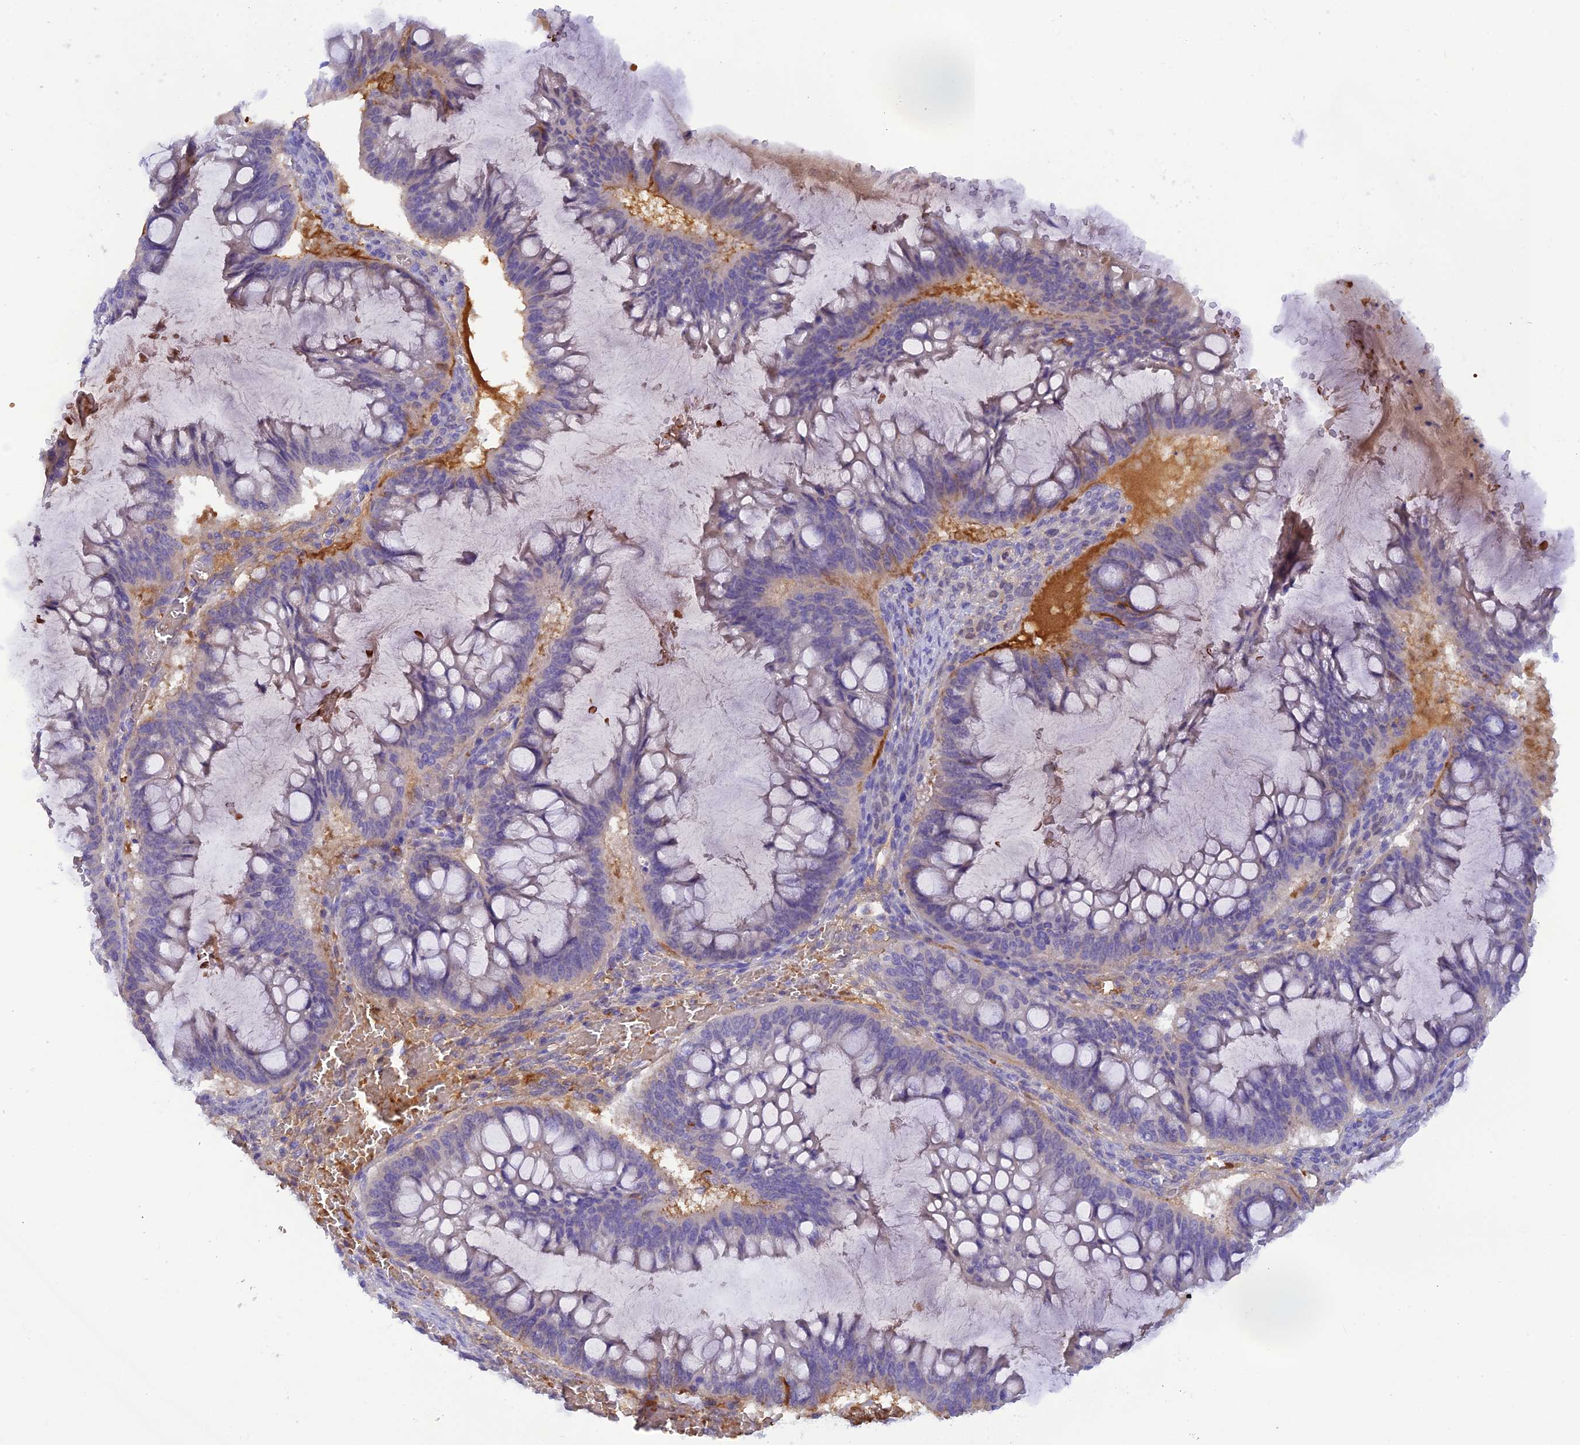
{"staining": {"intensity": "negative", "quantity": "none", "location": "none"}, "tissue": "ovarian cancer", "cell_type": "Tumor cells", "image_type": "cancer", "snomed": [{"axis": "morphology", "description": "Cystadenocarcinoma, mucinous, NOS"}, {"axis": "topography", "description": "Ovary"}], "caption": "DAB immunohistochemical staining of human ovarian cancer shows no significant positivity in tumor cells. Nuclei are stained in blue.", "gene": "HDHD2", "patient": {"sex": "female", "age": 73}}